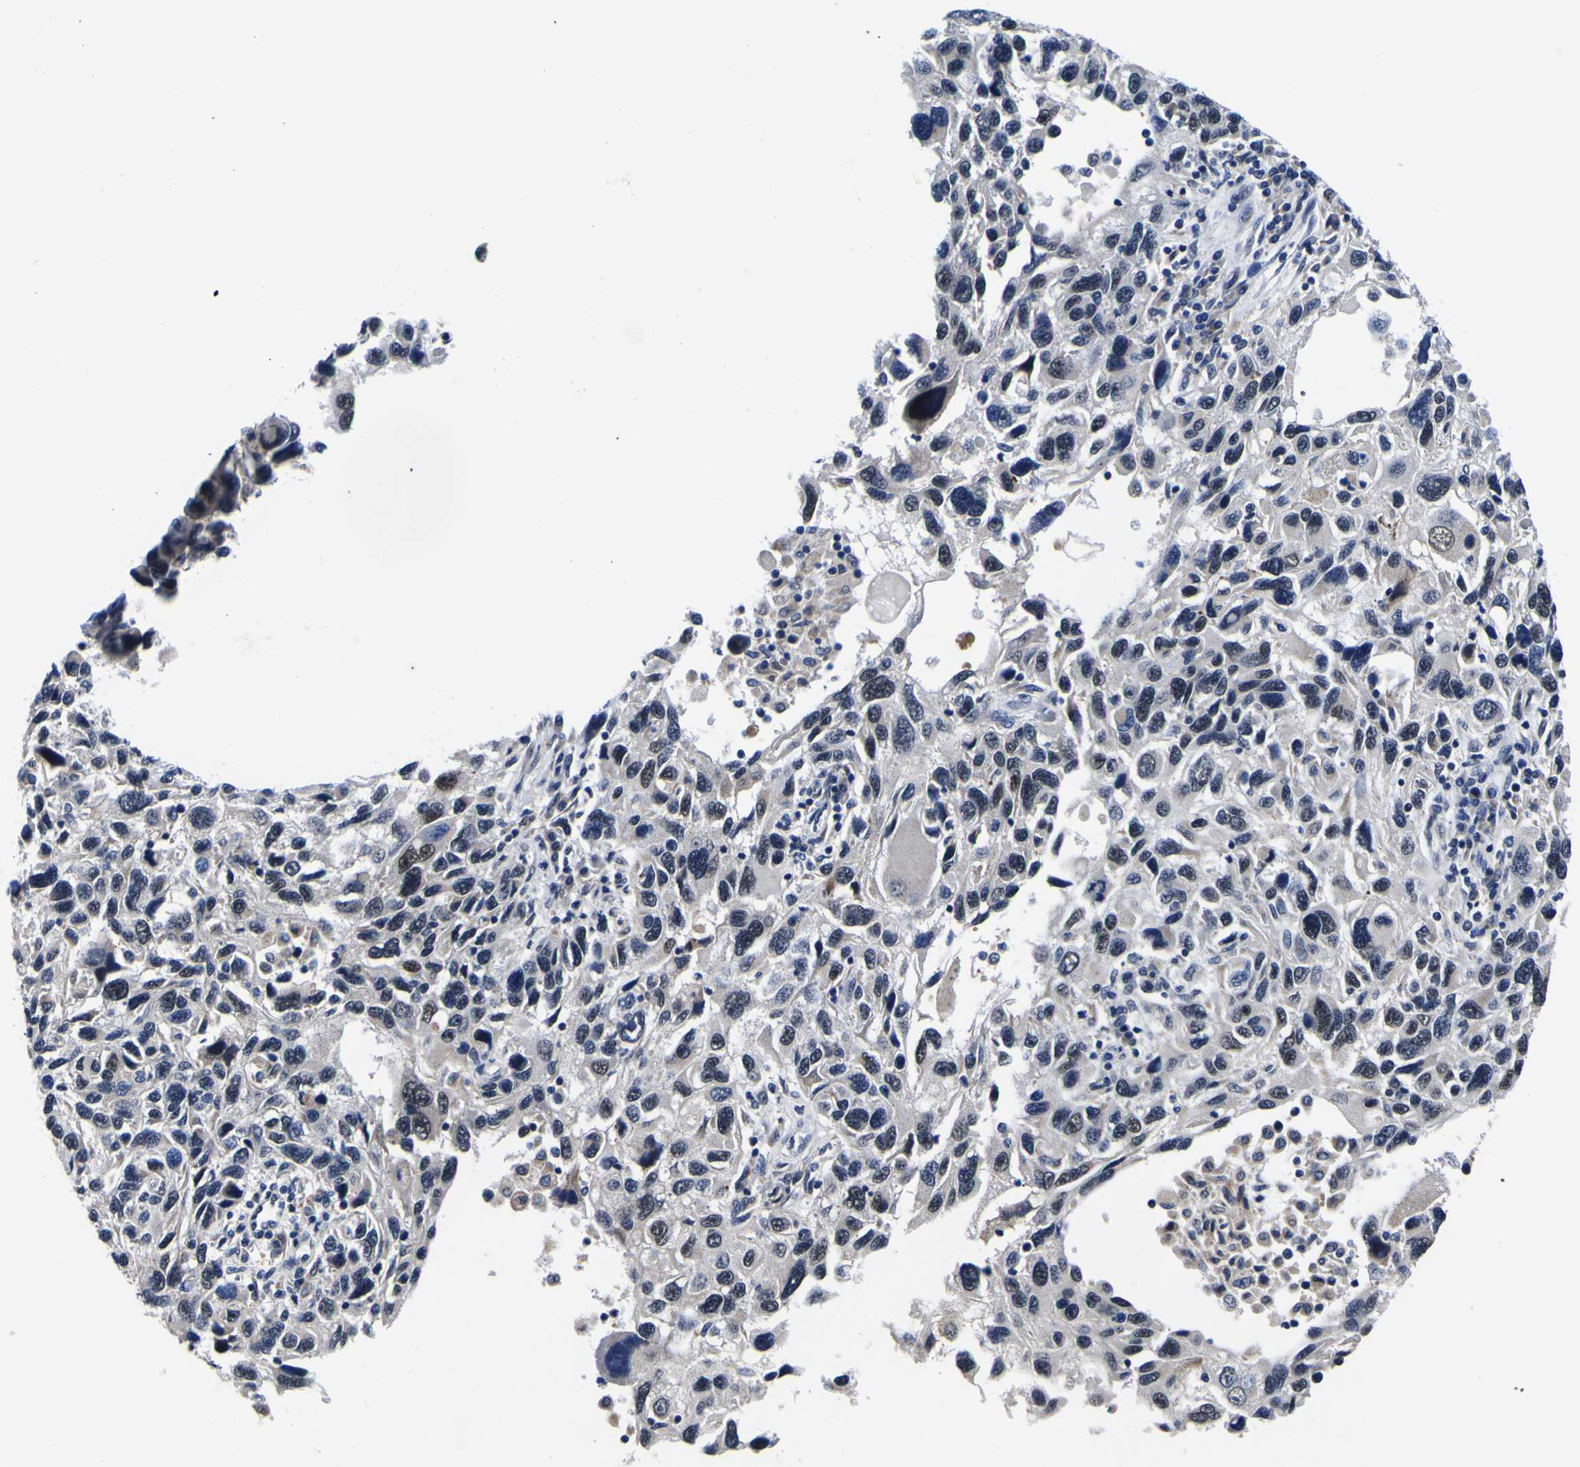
{"staining": {"intensity": "moderate", "quantity": "<25%", "location": "nuclear"}, "tissue": "melanoma", "cell_type": "Tumor cells", "image_type": "cancer", "snomed": [{"axis": "morphology", "description": "Malignant melanoma, NOS"}, {"axis": "topography", "description": "Skin"}], "caption": "Malignant melanoma stained with DAB IHC reveals low levels of moderate nuclear positivity in about <25% of tumor cells.", "gene": "IGFLR1", "patient": {"sex": "male", "age": 53}}